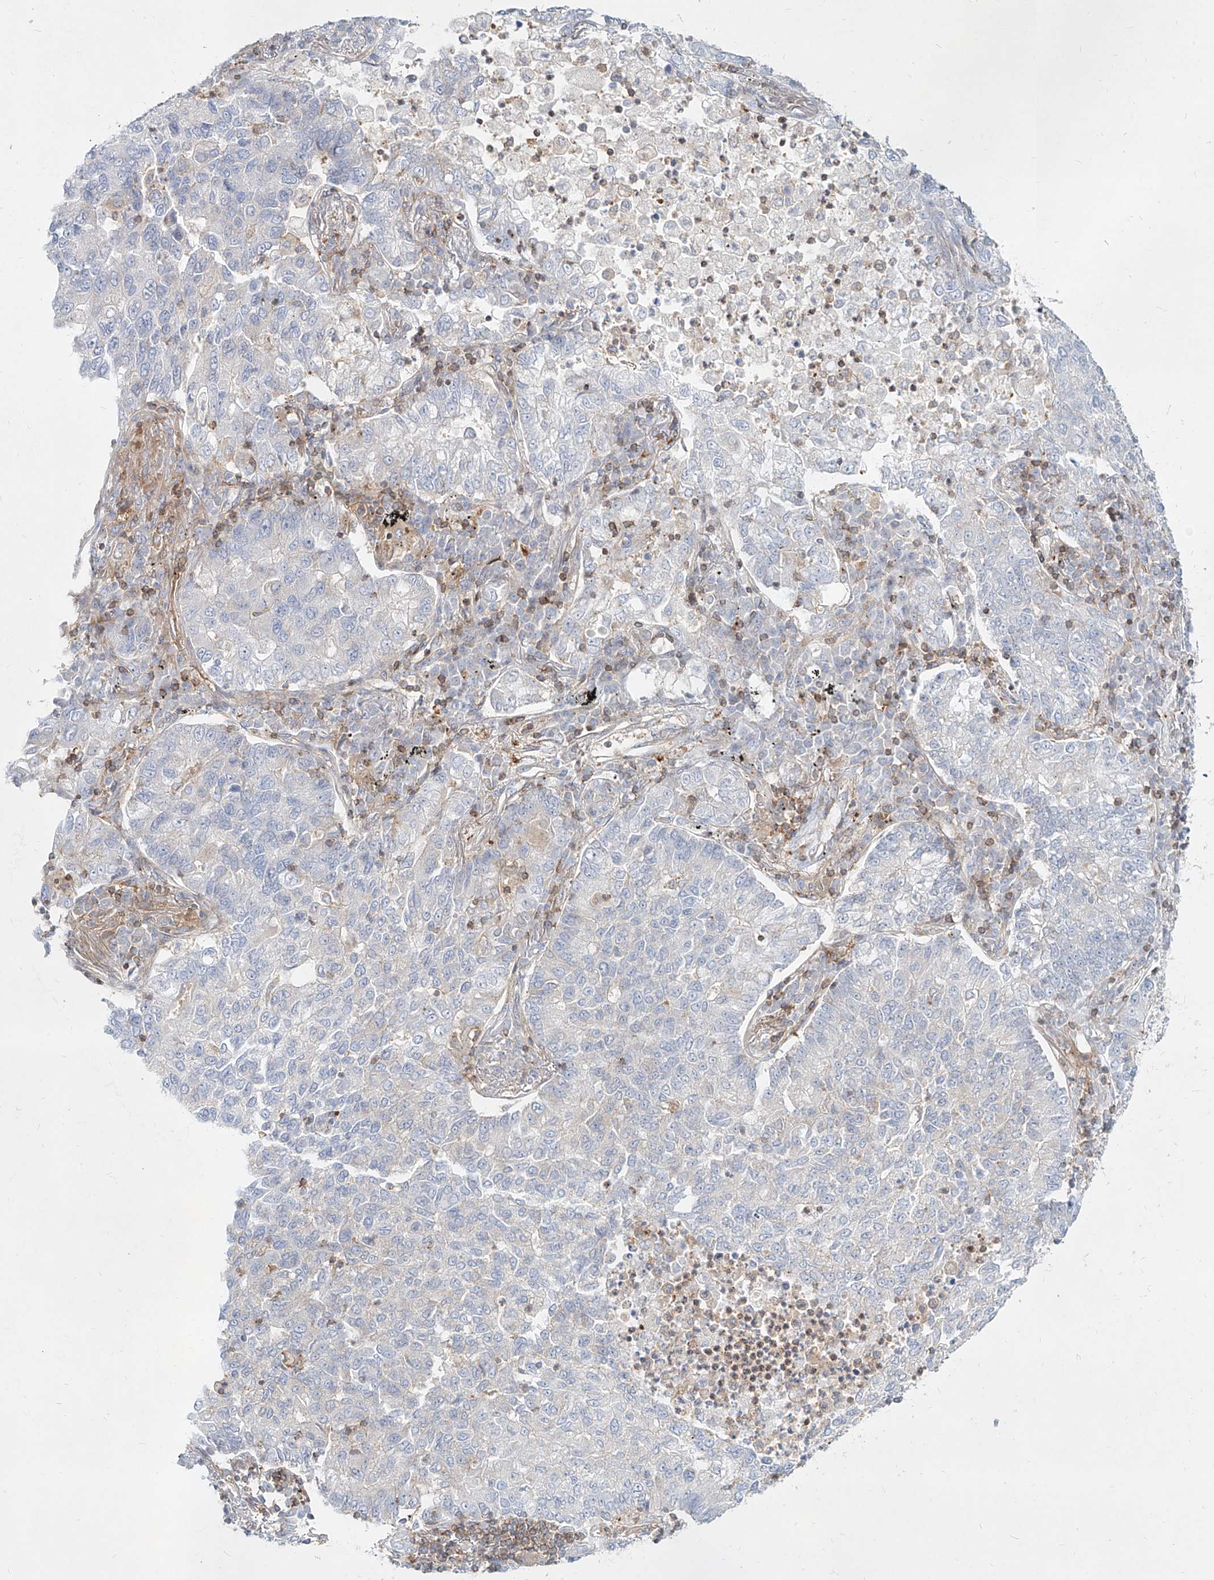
{"staining": {"intensity": "negative", "quantity": "none", "location": "none"}, "tissue": "lung cancer", "cell_type": "Tumor cells", "image_type": "cancer", "snomed": [{"axis": "morphology", "description": "Adenocarcinoma, NOS"}, {"axis": "topography", "description": "Lung"}], "caption": "Tumor cells are negative for brown protein staining in adenocarcinoma (lung). (Brightfield microscopy of DAB IHC at high magnification).", "gene": "SLC2A12", "patient": {"sex": "male", "age": 49}}